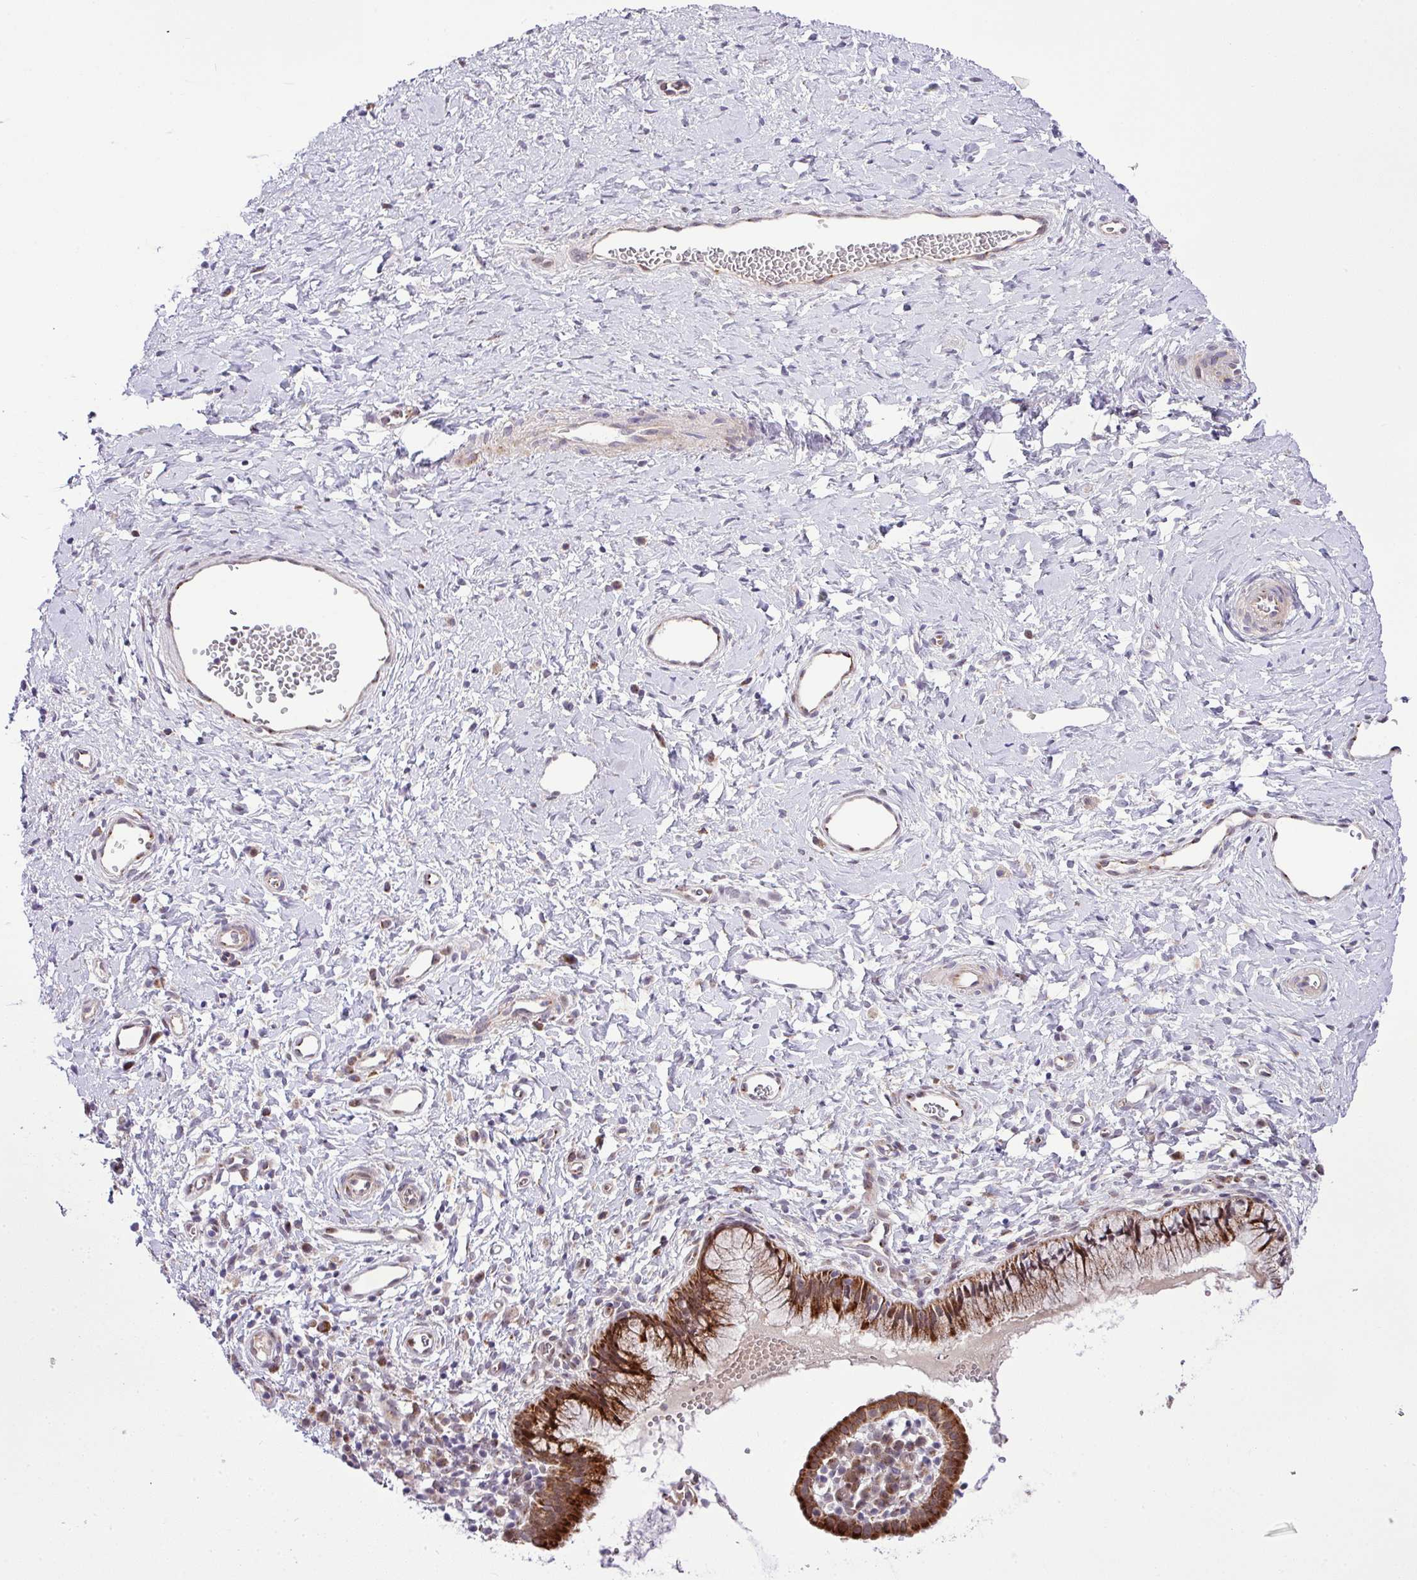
{"staining": {"intensity": "strong", "quantity": "25%-75%", "location": "cytoplasmic/membranous"}, "tissue": "cervix", "cell_type": "Glandular cells", "image_type": "normal", "snomed": [{"axis": "morphology", "description": "Normal tissue, NOS"}, {"axis": "topography", "description": "Cervix"}], "caption": "Immunohistochemical staining of benign cervix demonstrates strong cytoplasmic/membranous protein expression in approximately 25%-75% of glandular cells. Nuclei are stained in blue.", "gene": "B3GNT9", "patient": {"sex": "female", "age": 36}}